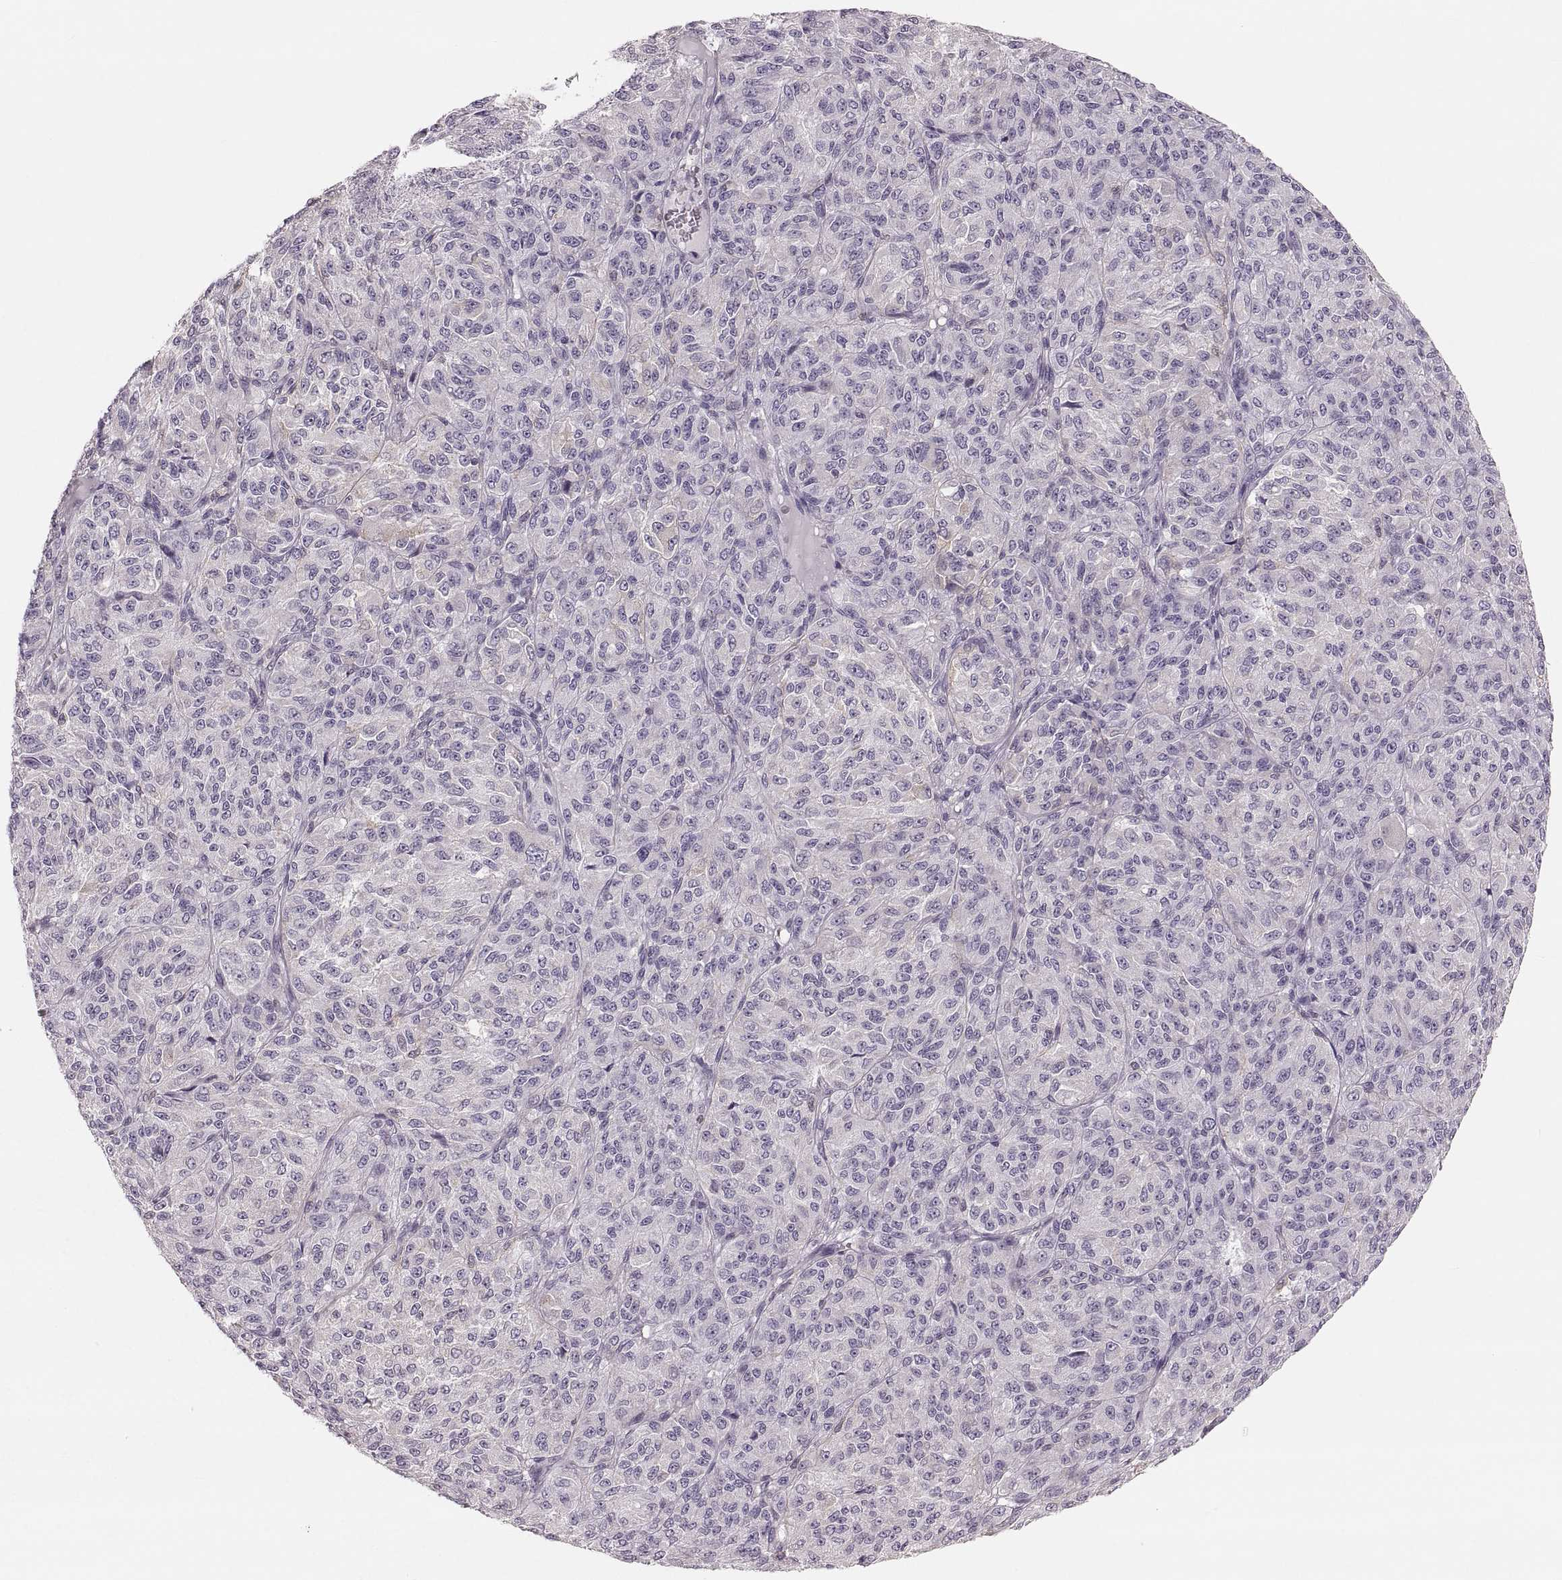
{"staining": {"intensity": "negative", "quantity": "none", "location": "none"}, "tissue": "melanoma", "cell_type": "Tumor cells", "image_type": "cancer", "snomed": [{"axis": "morphology", "description": "Malignant melanoma, Metastatic site"}, {"axis": "topography", "description": "Brain"}], "caption": "Tumor cells show no significant protein expression in melanoma.", "gene": "RUNDC3A", "patient": {"sex": "female", "age": 56}}